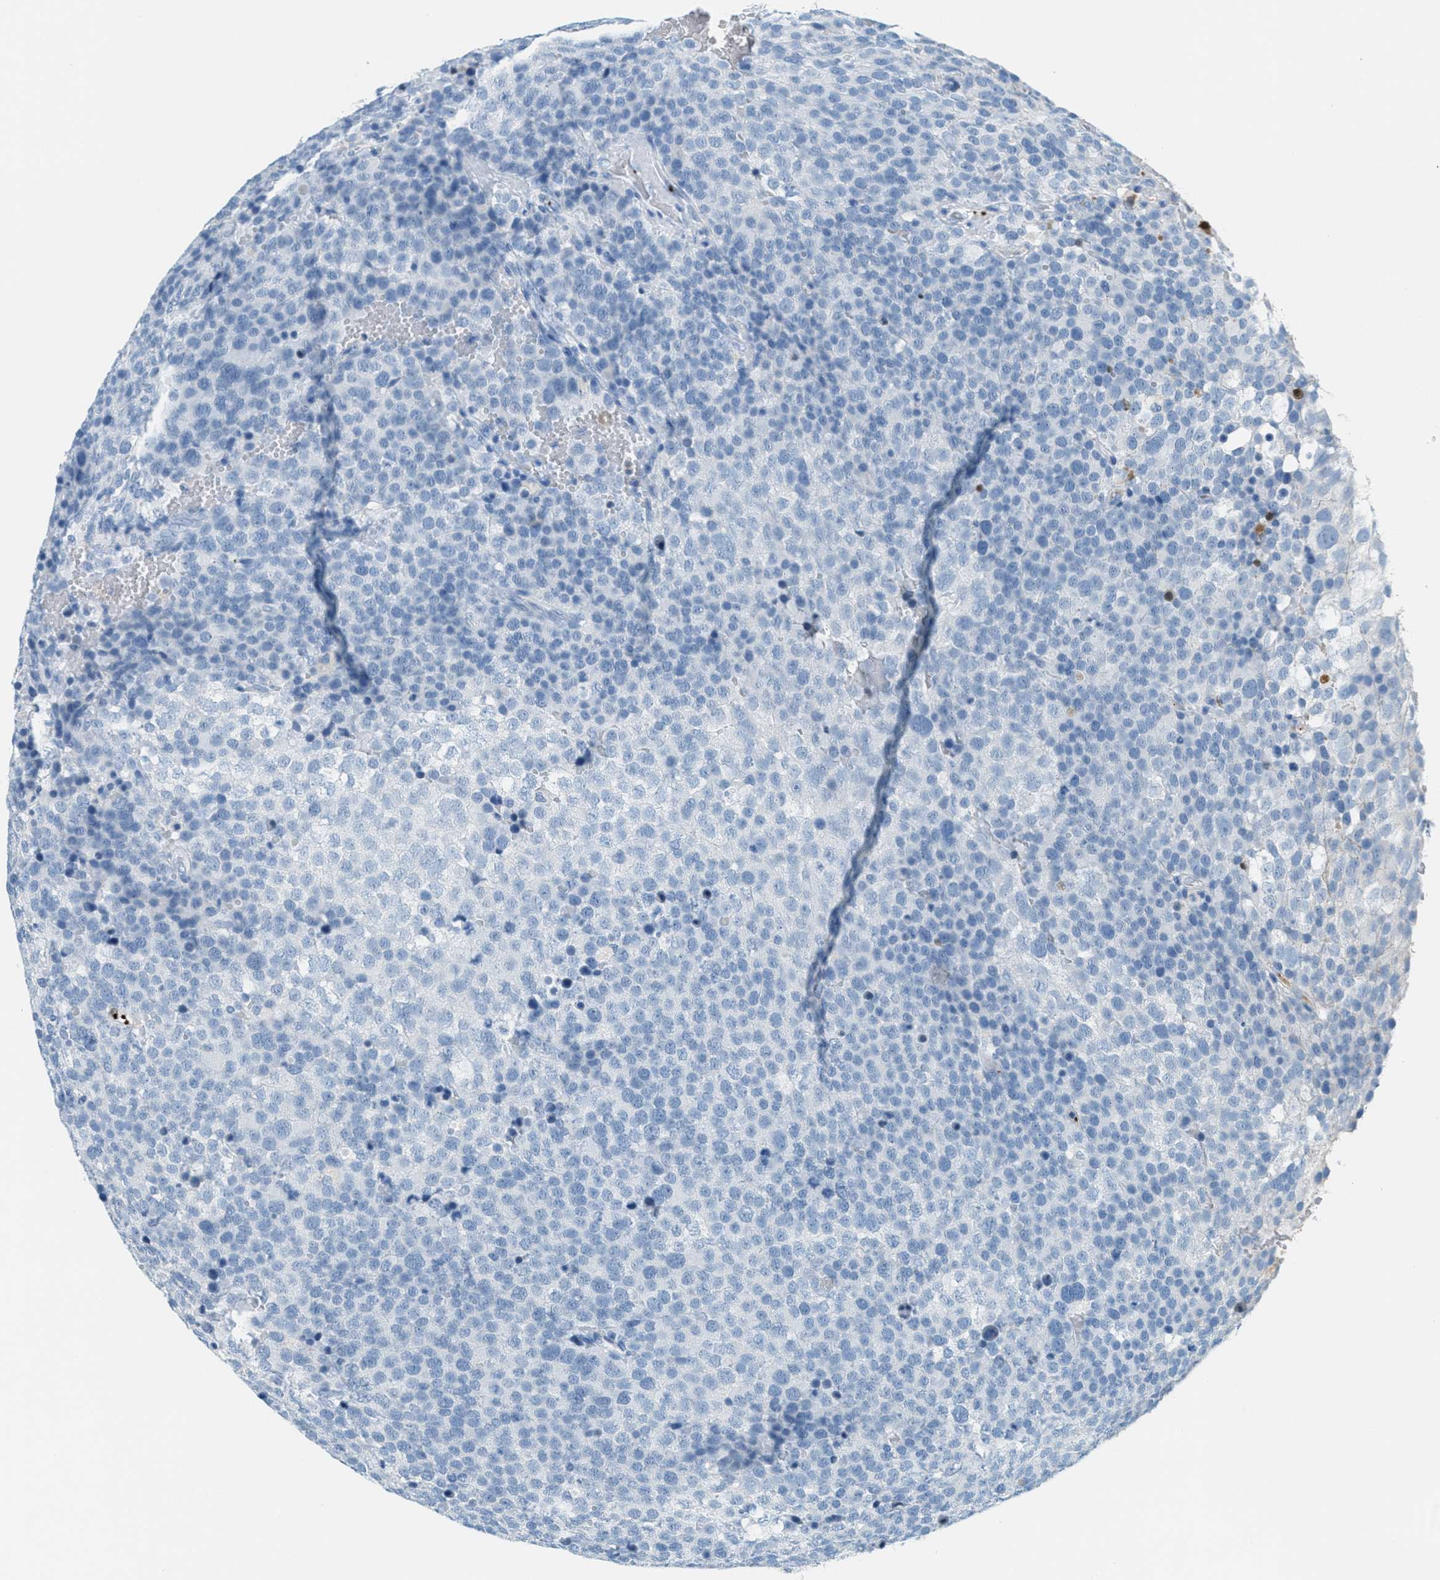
{"staining": {"intensity": "negative", "quantity": "none", "location": "none"}, "tissue": "testis cancer", "cell_type": "Tumor cells", "image_type": "cancer", "snomed": [{"axis": "morphology", "description": "Seminoma, NOS"}, {"axis": "topography", "description": "Testis"}], "caption": "IHC histopathology image of human testis cancer (seminoma) stained for a protein (brown), which shows no expression in tumor cells.", "gene": "PPBP", "patient": {"sex": "male", "age": 71}}